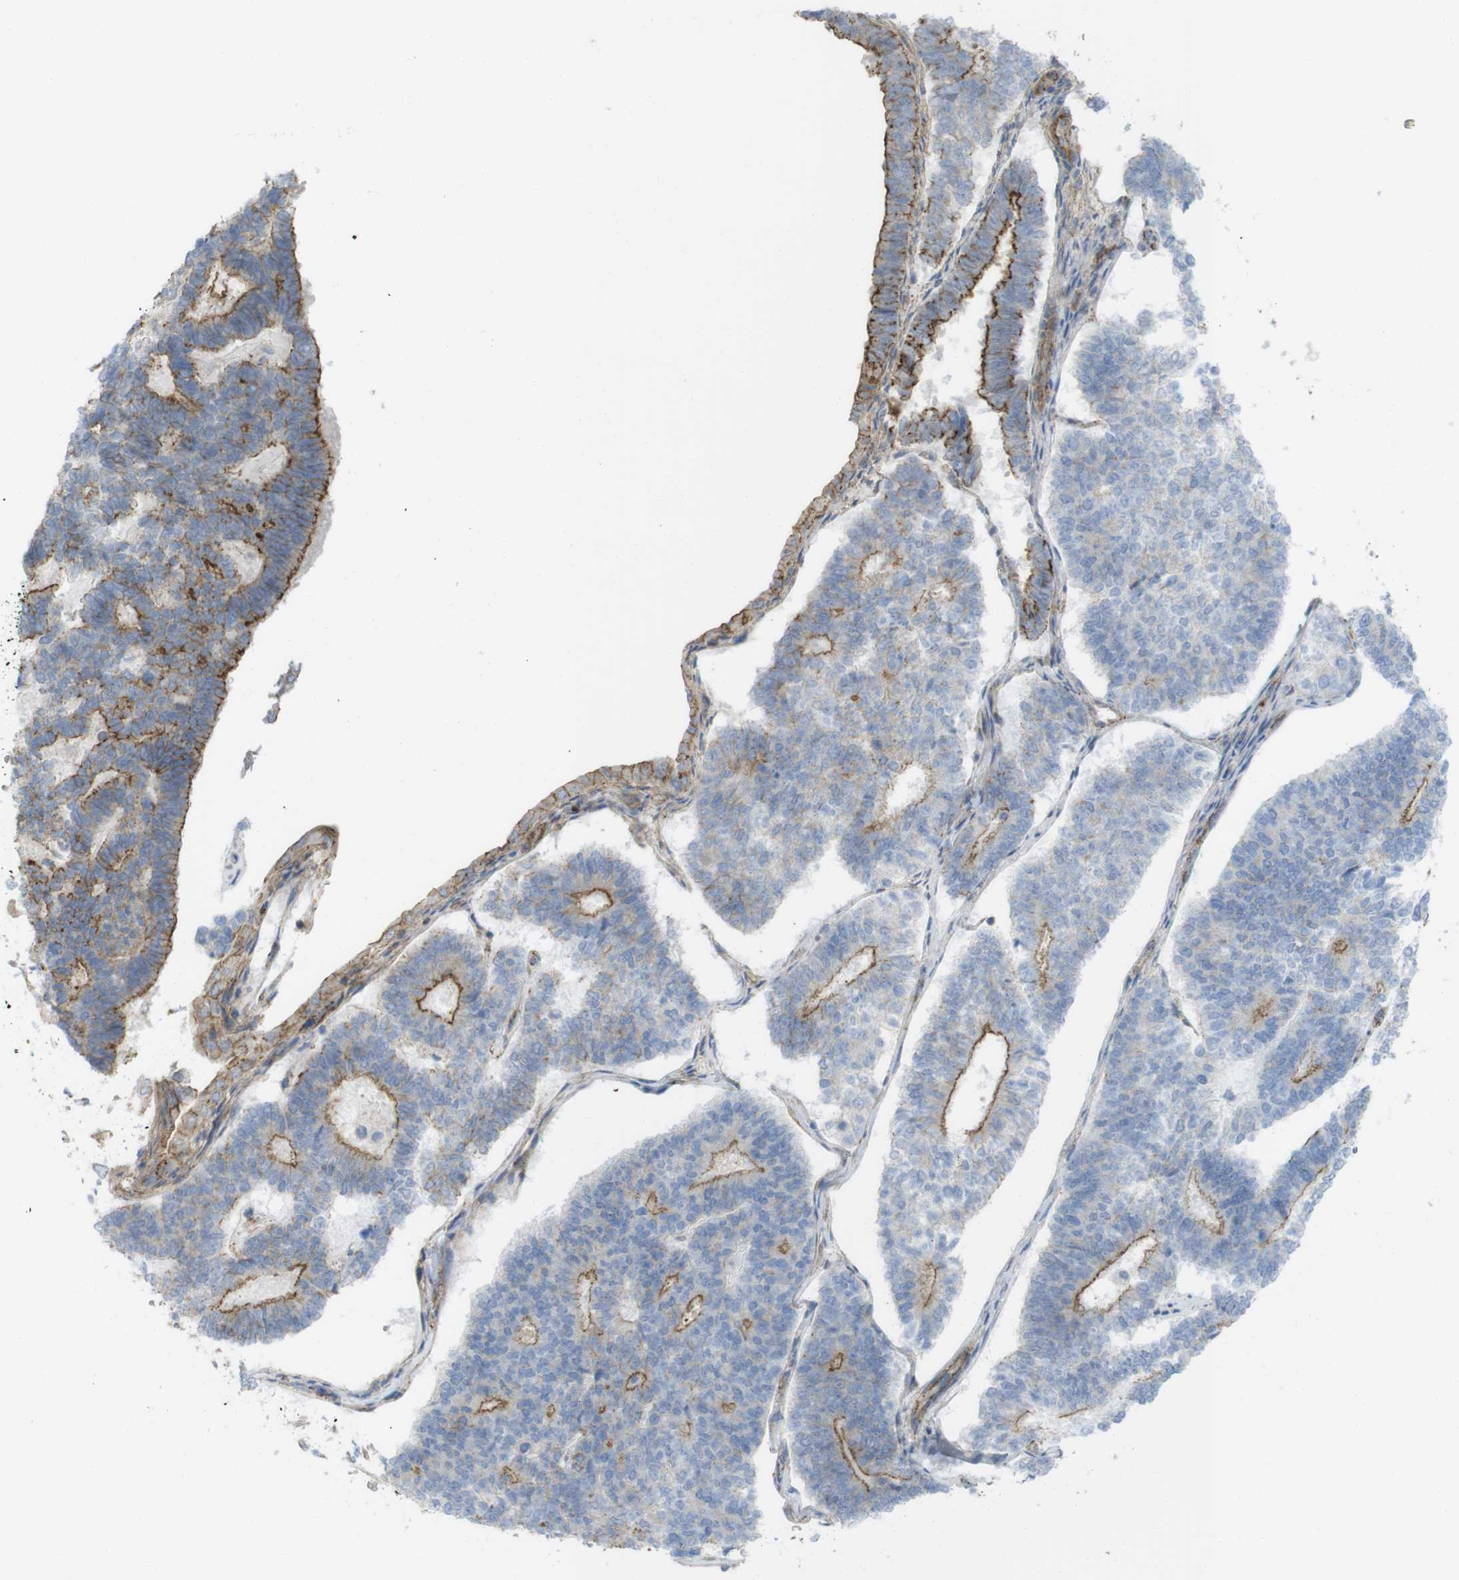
{"staining": {"intensity": "moderate", "quantity": "25%-75%", "location": "cytoplasmic/membranous"}, "tissue": "endometrial cancer", "cell_type": "Tumor cells", "image_type": "cancer", "snomed": [{"axis": "morphology", "description": "Adenocarcinoma, NOS"}, {"axis": "topography", "description": "Endometrium"}], "caption": "Endometrial cancer (adenocarcinoma) tissue displays moderate cytoplasmic/membranous staining in approximately 25%-75% of tumor cells, visualized by immunohistochemistry. (brown staining indicates protein expression, while blue staining denotes nuclei).", "gene": "PREX2", "patient": {"sex": "female", "age": 70}}